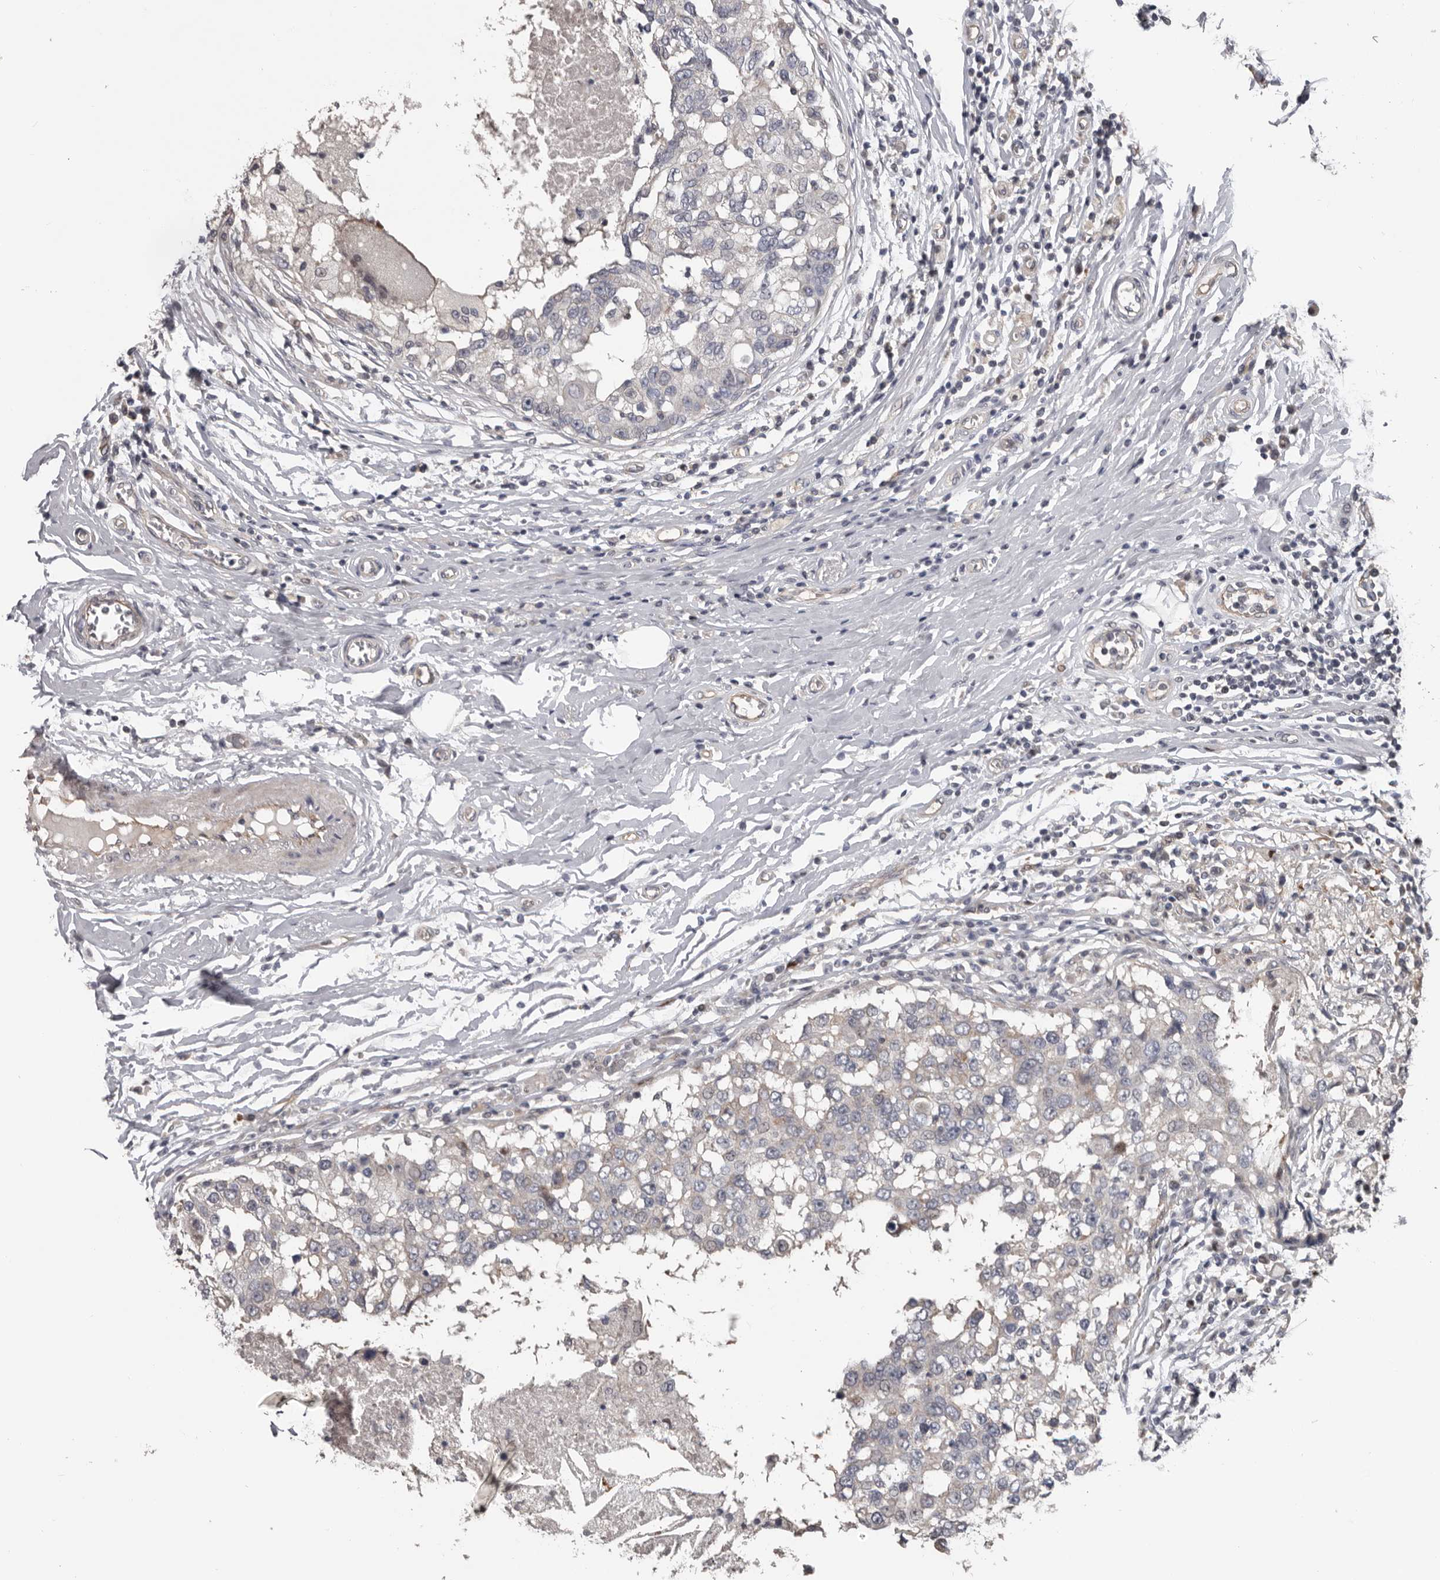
{"staining": {"intensity": "negative", "quantity": "none", "location": "none"}, "tissue": "breast cancer", "cell_type": "Tumor cells", "image_type": "cancer", "snomed": [{"axis": "morphology", "description": "Duct carcinoma"}, {"axis": "topography", "description": "Breast"}], "caption": "Immunohistochemistry (IHC) image of neoplastic tissue: breast cancer stained with DAB exhibits no significant protein staining in tumor cells. (DAB immunohistochemistry with hematoxylin counter stain).", "gene": "RNF217", "patient": {"sex": "female", "age": 27}}